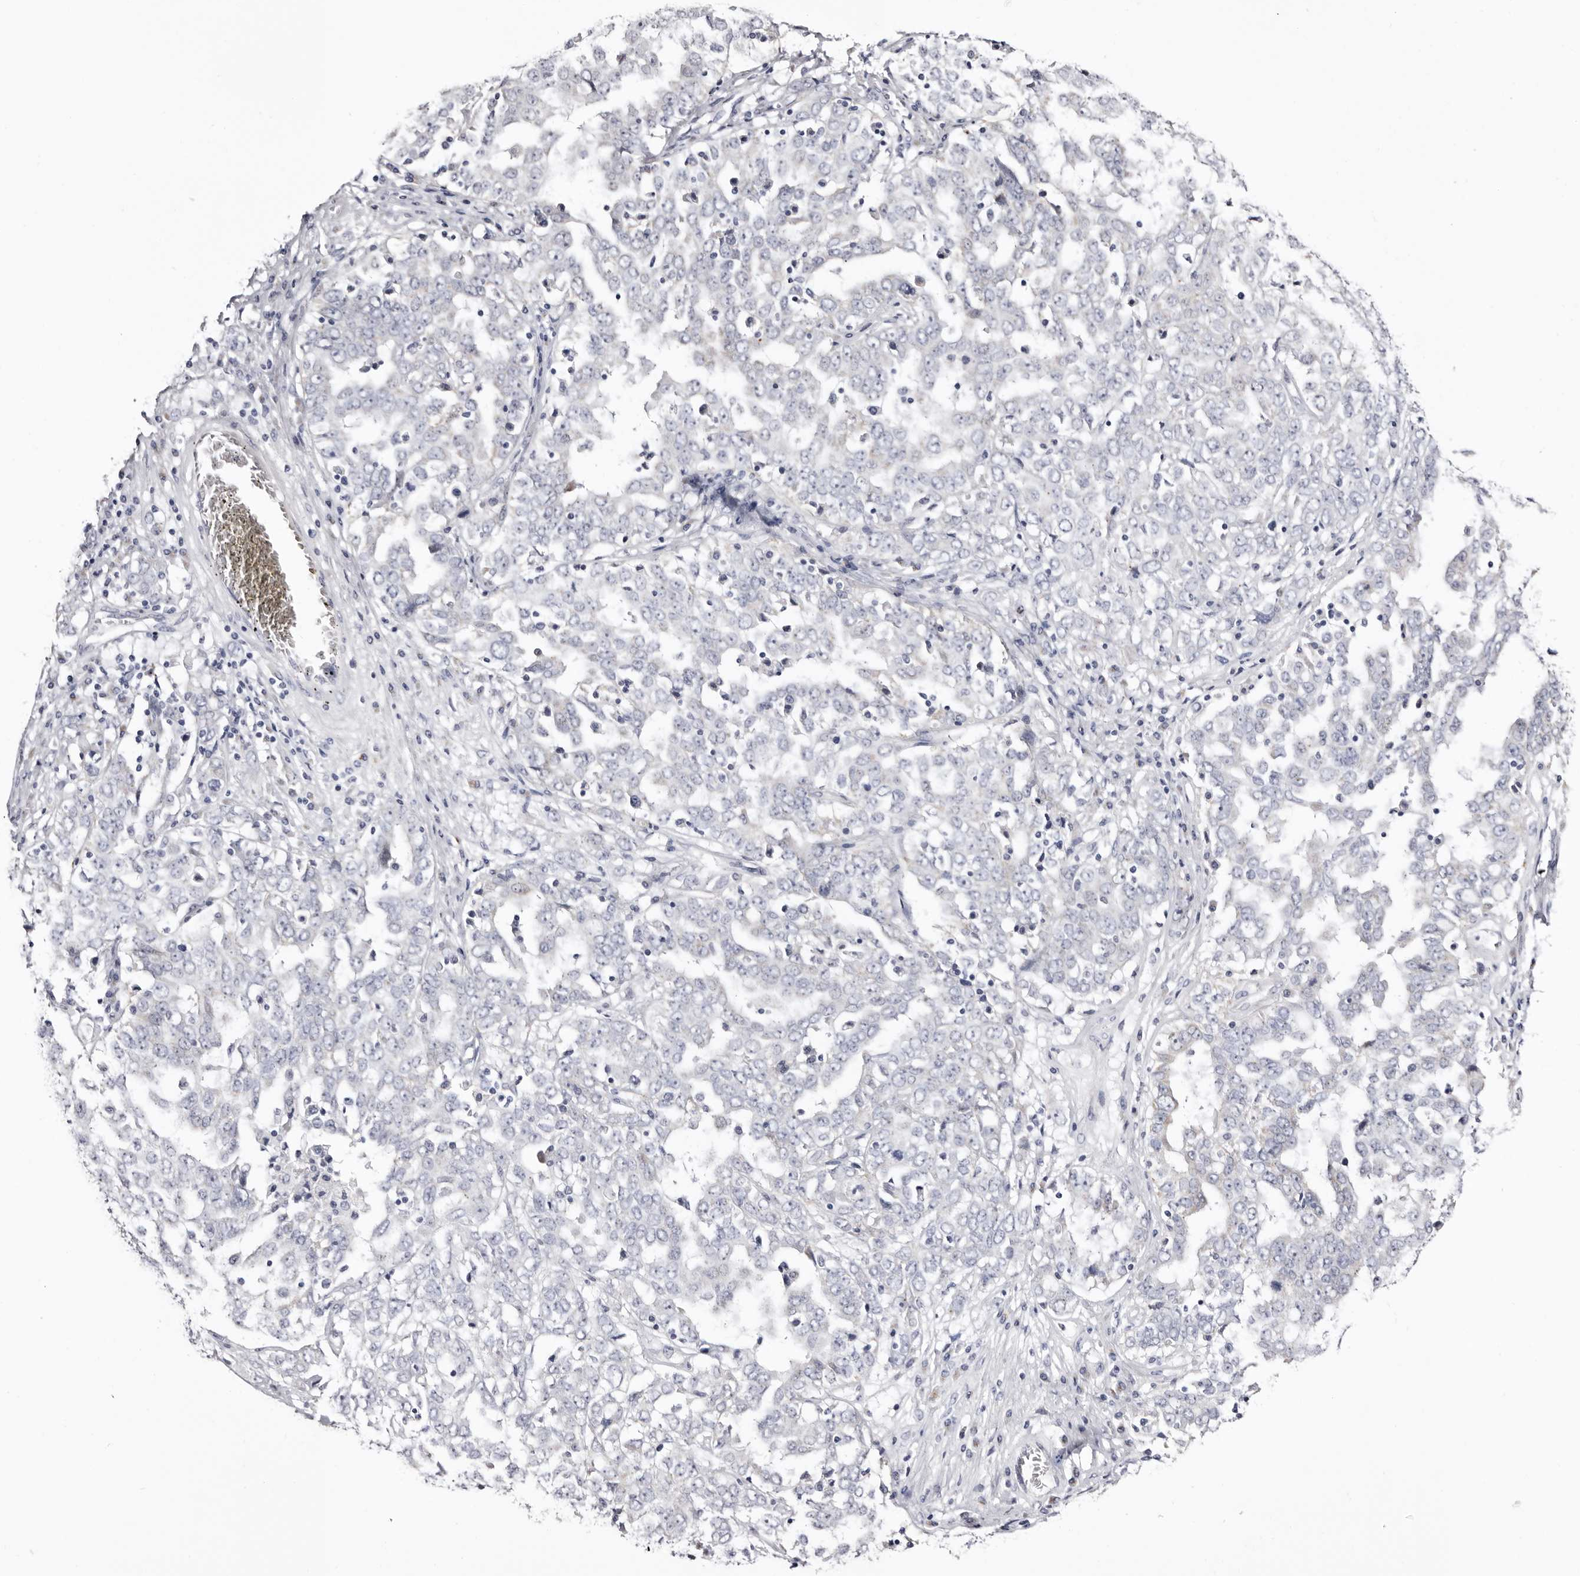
{"staining": {"intensity": "negative", "quantity": "none", "location": "none"}, "tissue": "ovarian cancer", "cell_type": "Tumor cells", "image_type": "cancer", "snomed": [{"axis": "morphology", "description": "Carcinoma, endometroid"}, {"axis": "topography", "description": "Ovary"}], "caption": "High power microscopy image of an immunohistochemistry (IHC) photomicrograph of ovarian cancer, revealing no significant staining in tumor cells.", "gene": "CASQ1", "patient": {"sex": "female", "age": 62}}